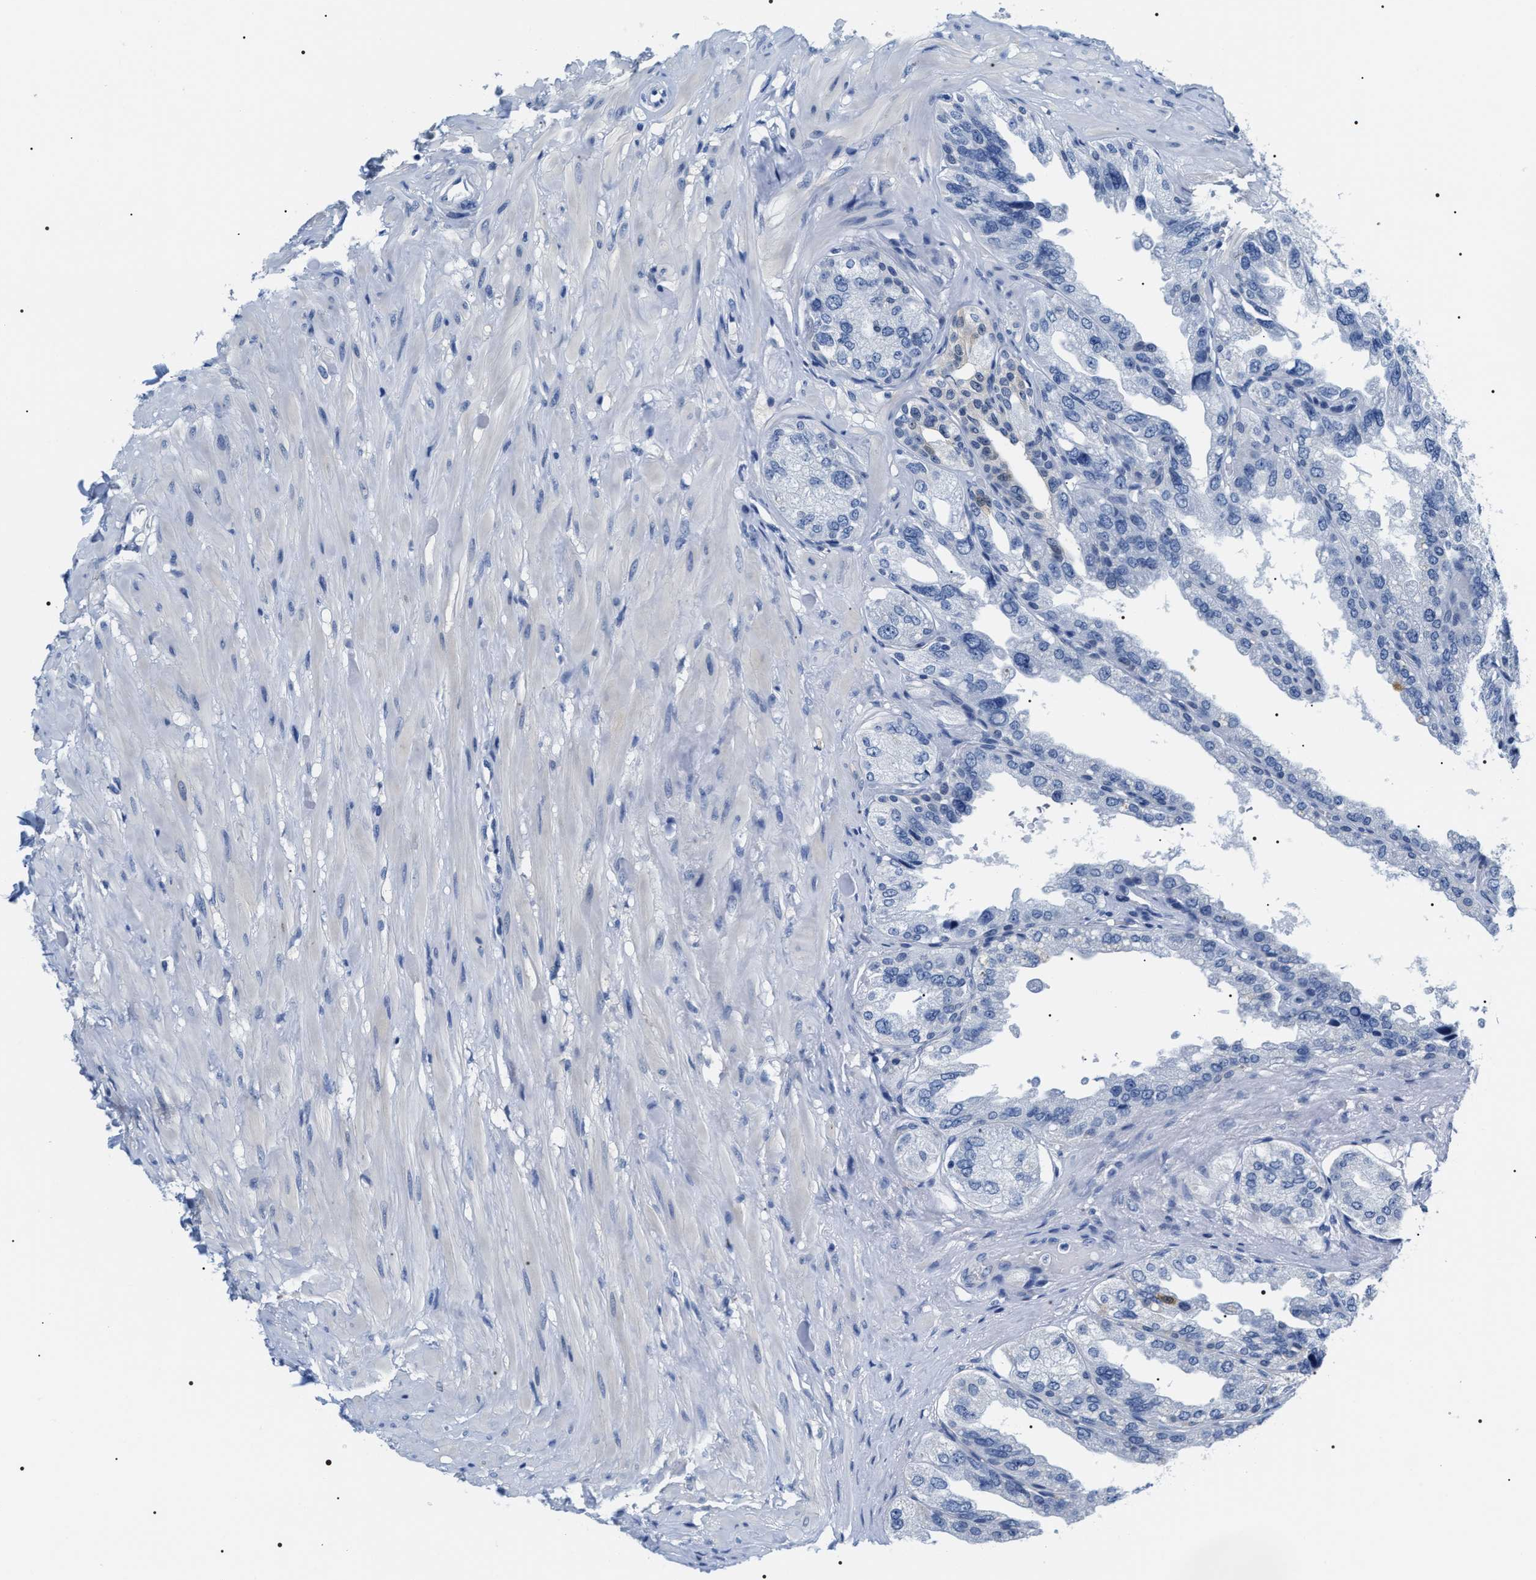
{"staining": {"intensity": "negative", "quantity": "none", "location": "none"}, "tissue": "seminal vesicle", "cell_type": "Glandular cells", "image_type": "normal", "snomed": [{"axis": "morphology", "description": "Normal tissue, NOS"}, {"axis": "topography", "description": "Seminal veicle"}], "caption": "IHC of benign human seminal vesicle displays no staining in glandular cells. (DAB (3,3'-diaminobenzidine) immunohistochemistry with hematoxylin counter stain).", "gene": "ADH4", "patient": {"sex": "male", "age": 68}}